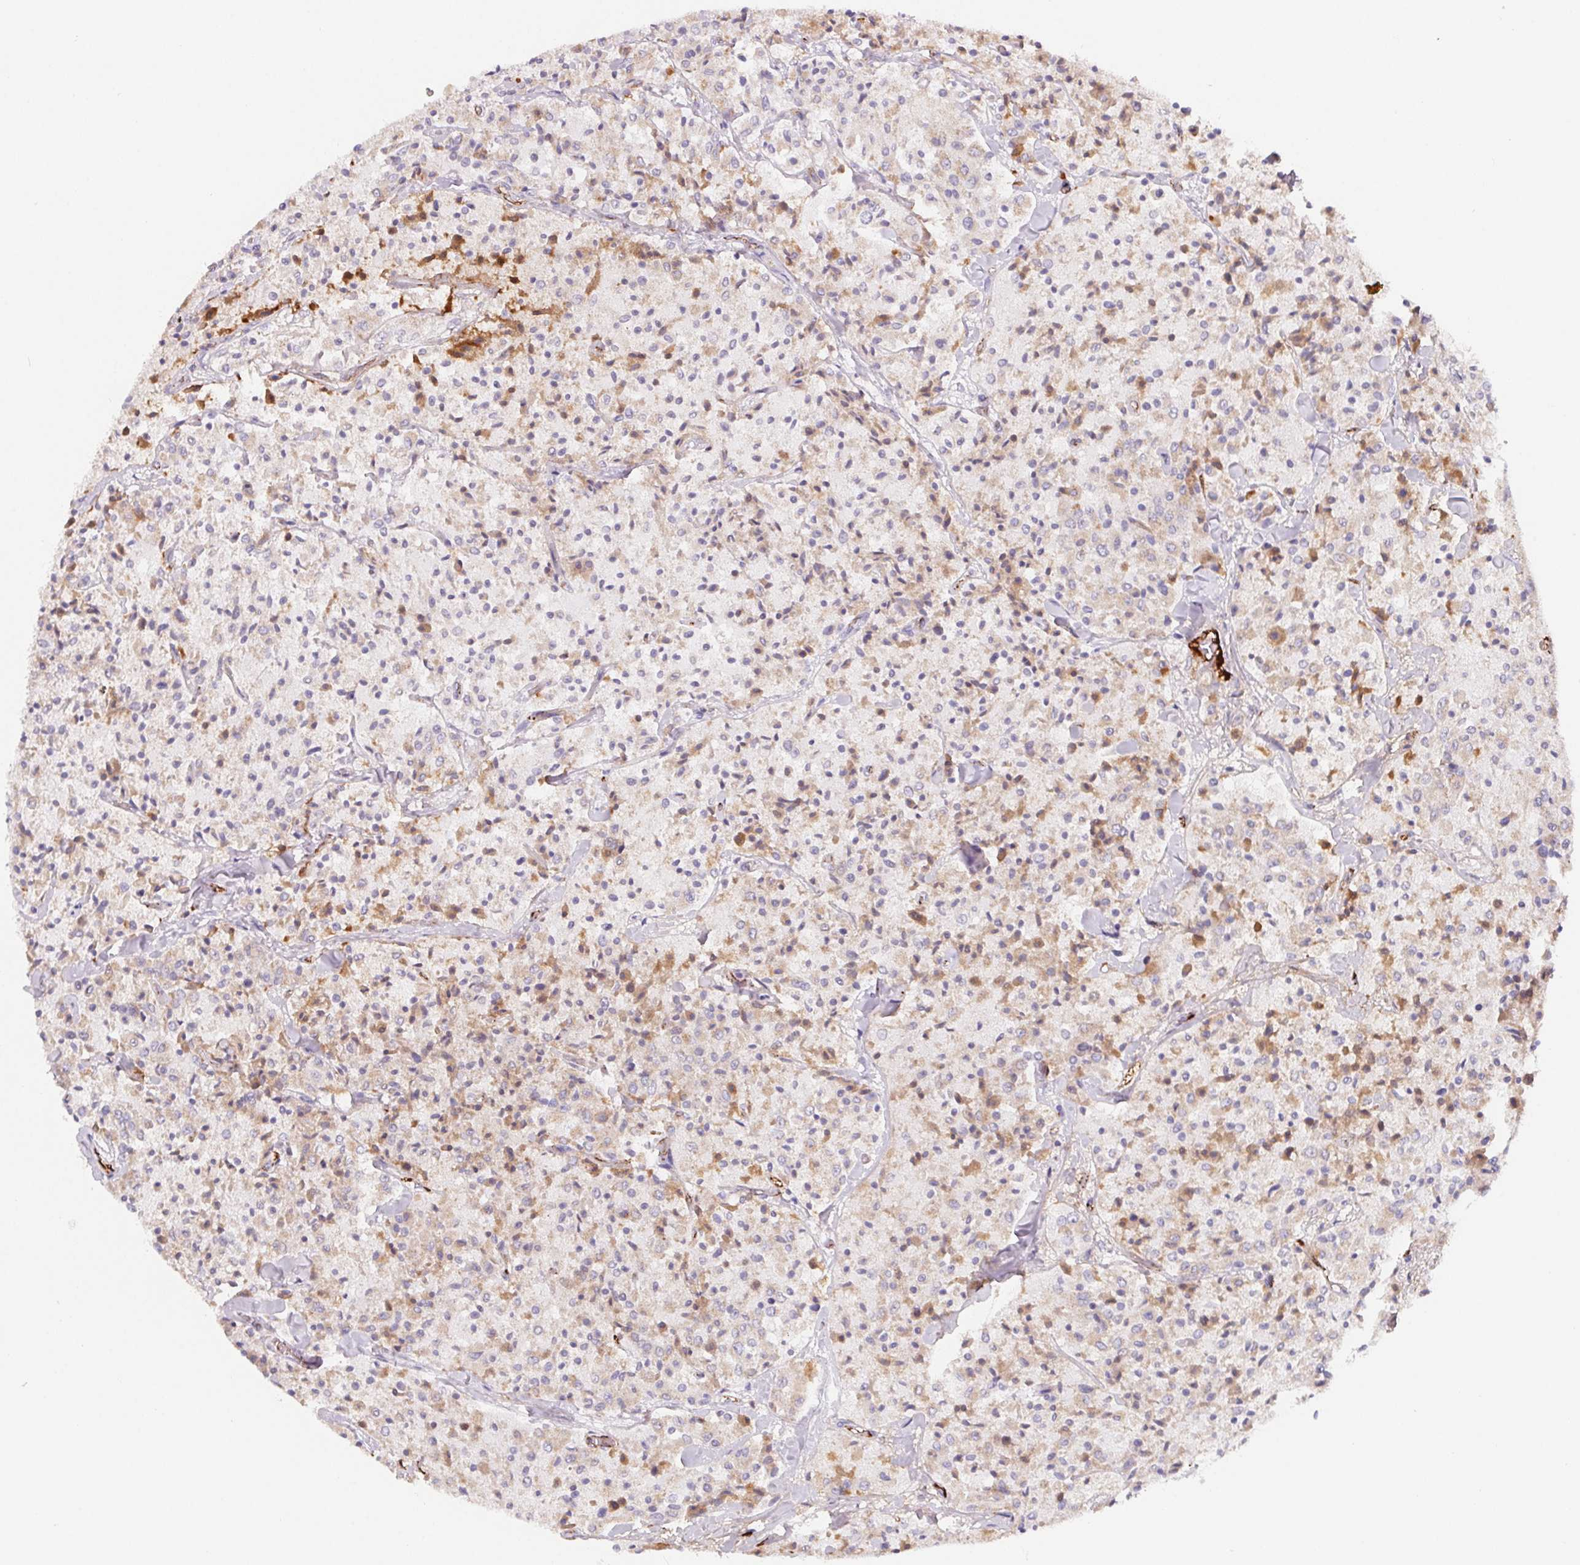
{"staining": {"intensity": "moderate", "quantity": "<25%", "location": "cytoplasmic/membranous"}, "tissue": "carcinoid", "cell_type": "Tumor cells", "image_type": "cancer", "snomed": [{"axis": "morphology", "description": "Carcinoid, malignant, NOS"}, {"axis": "topography", "description": "Lung"}], "caption": "DAB immunohistochemical staining of malignant carcinoid shows moderate cytoplasmic/membranous protein staining in about <25% of tumor cells.", "gene": "LPA", "patient": {"sex": "male", "age": 71}}